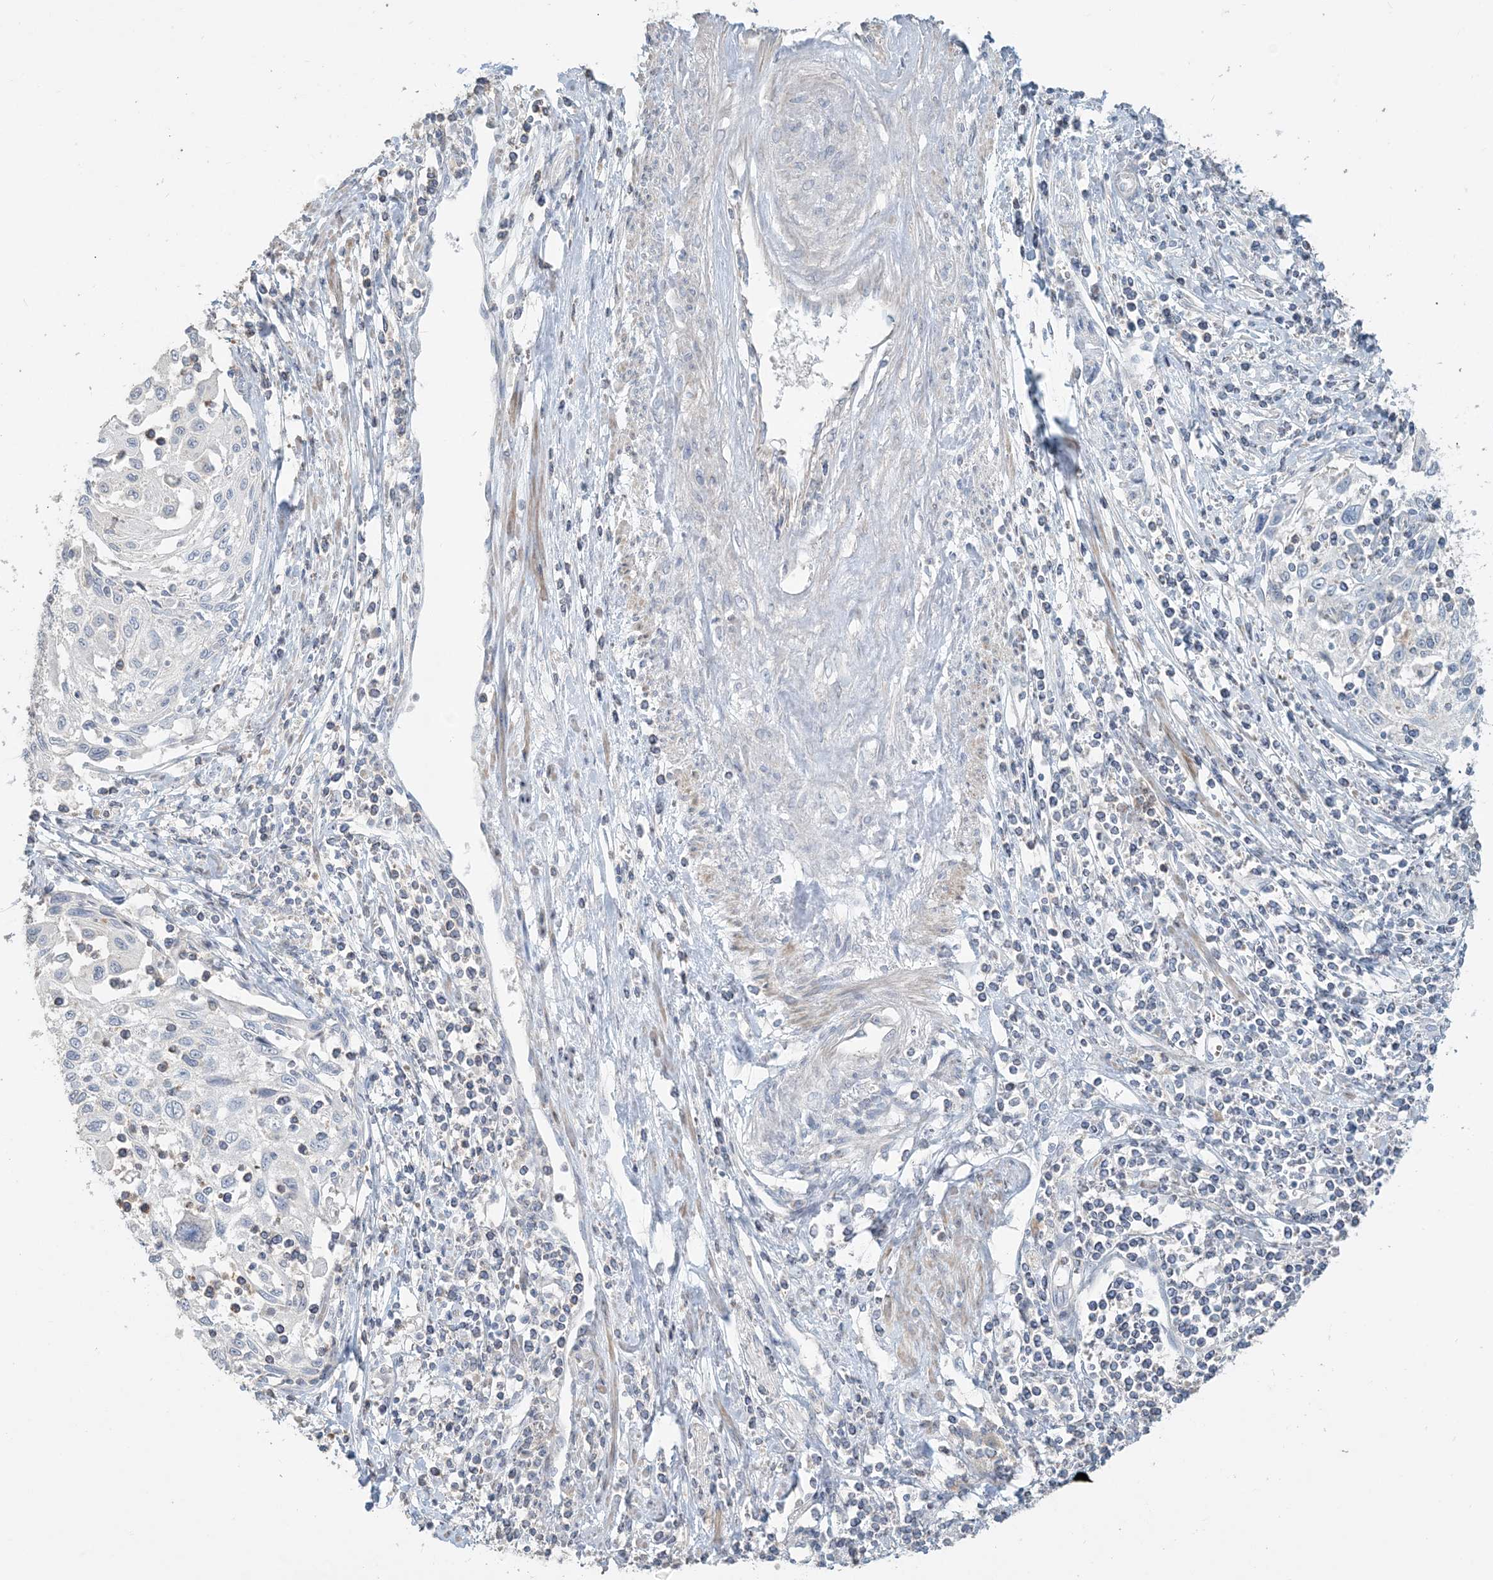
{"staining": {"intensity": "negative", "quantity": "none", "location": "none"}, "tissue": "cervical cancer", "cell_type": "Tumor cells", "image_type": "cancer", "snomed": [{"axis": "morphology", "description": "Squamous cell carcinoma, NOS"}, {"axis": "topography", "description": "Cervix"}], "caption": "DAB (3,3'-diaminobenzidine) immunohistochemical staining of cervical cancer reveals no significant expression in tumor cells.", "gene": "NPHS2", "patient": {"sex": "female", "age": 70}}